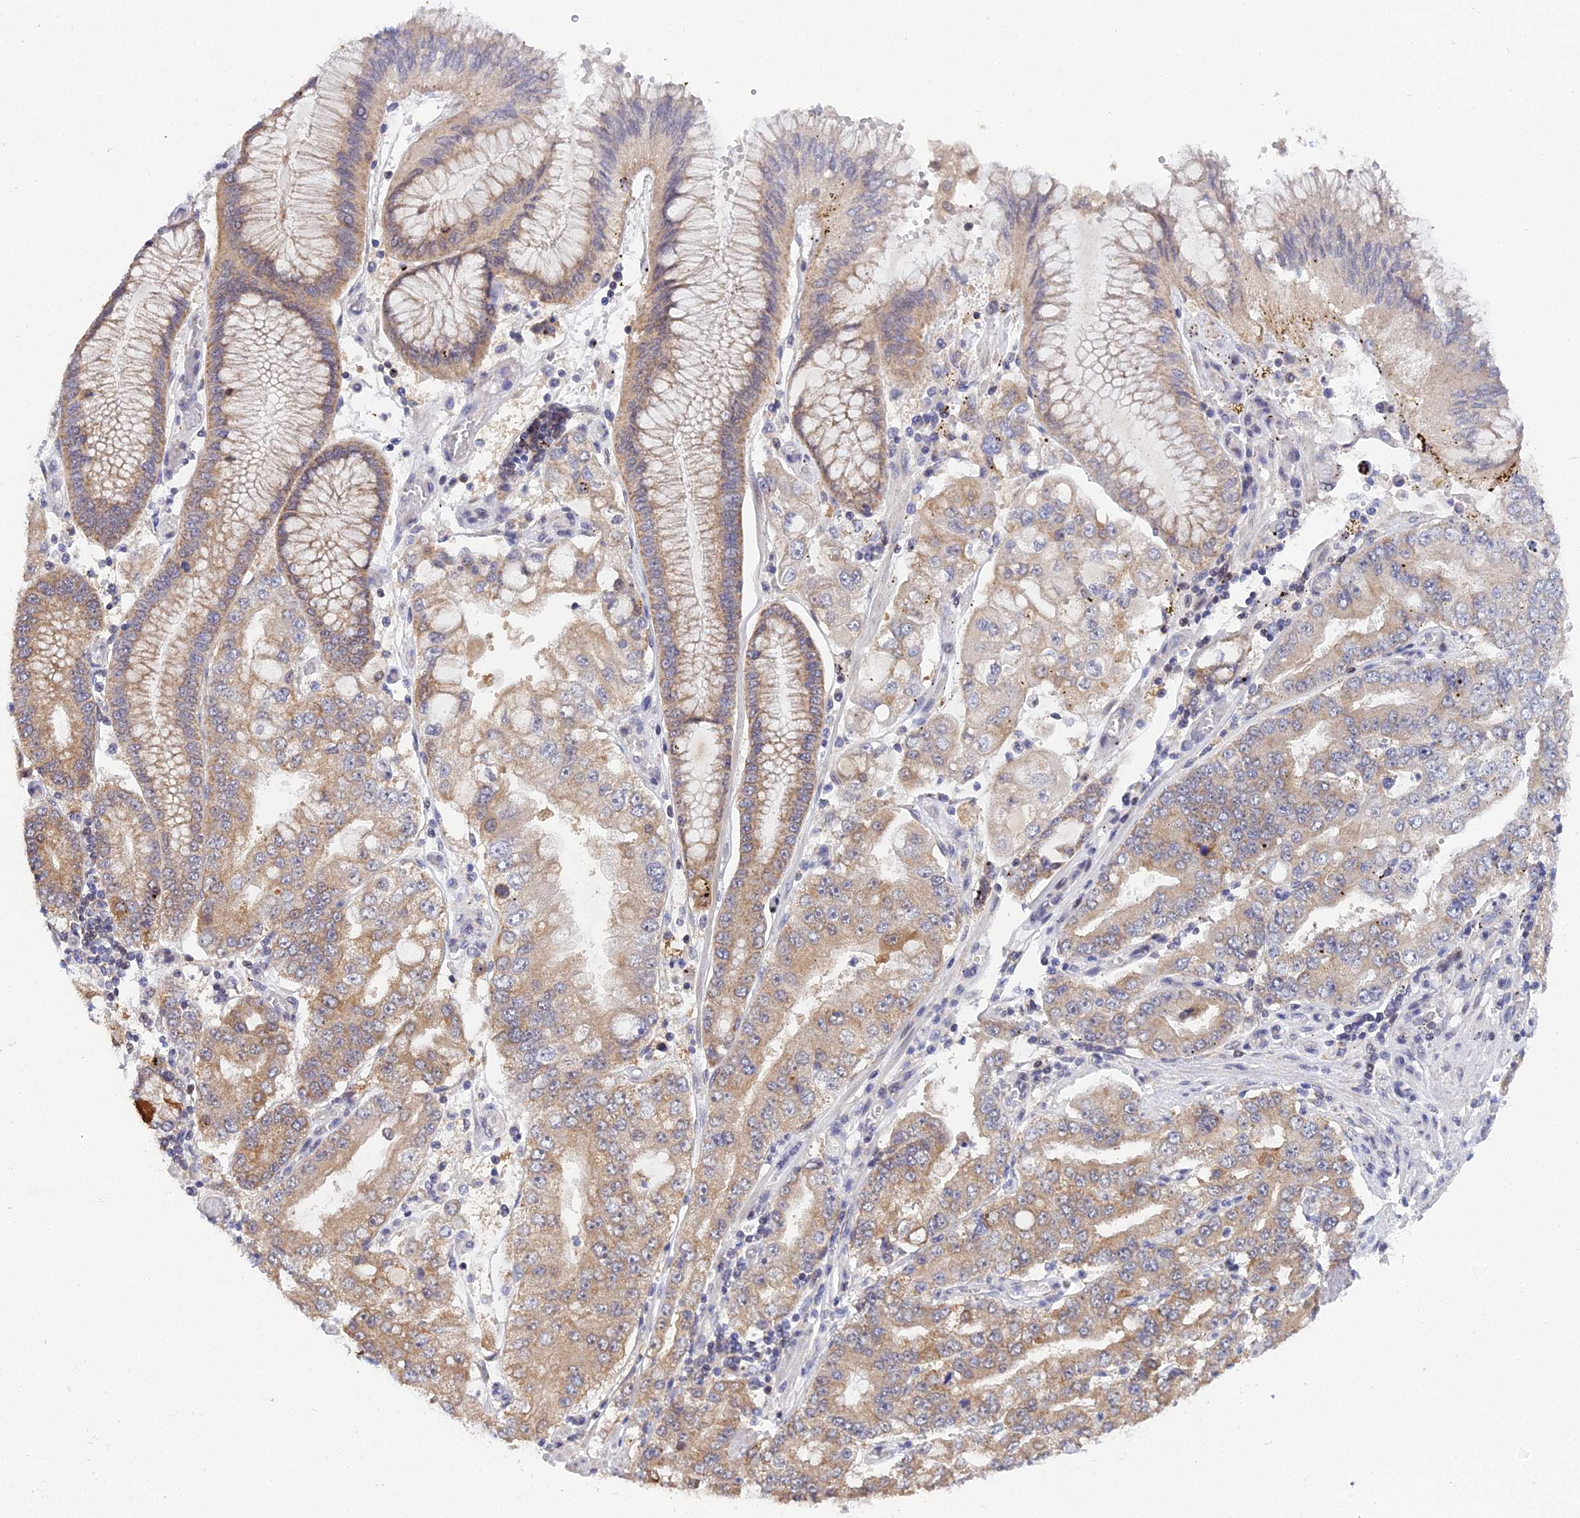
{"staining": {"intensity": "moderate", "quantity": ">75%", "location": "cytoplasmic/membranous"}, "tissue": "stomach cancer", "cell_type": "Tumor cells", "image_type": "cancer", "snomed": [{"axis": "morphology", "description": "Adenocarcinoma, NOS"}, {"axis": "topography", "description": "Stomach"}], "caption": "Immunohistochemistry (IHC) histopathology image of human stomach cancer stained for a protein (brown), which exhibits medium levels of moderate cytoplasmic/membranous positivity in about >75% of tumor cells.", "gene": "ELOA2", "patient": {"sex": "male", "age": 76}}